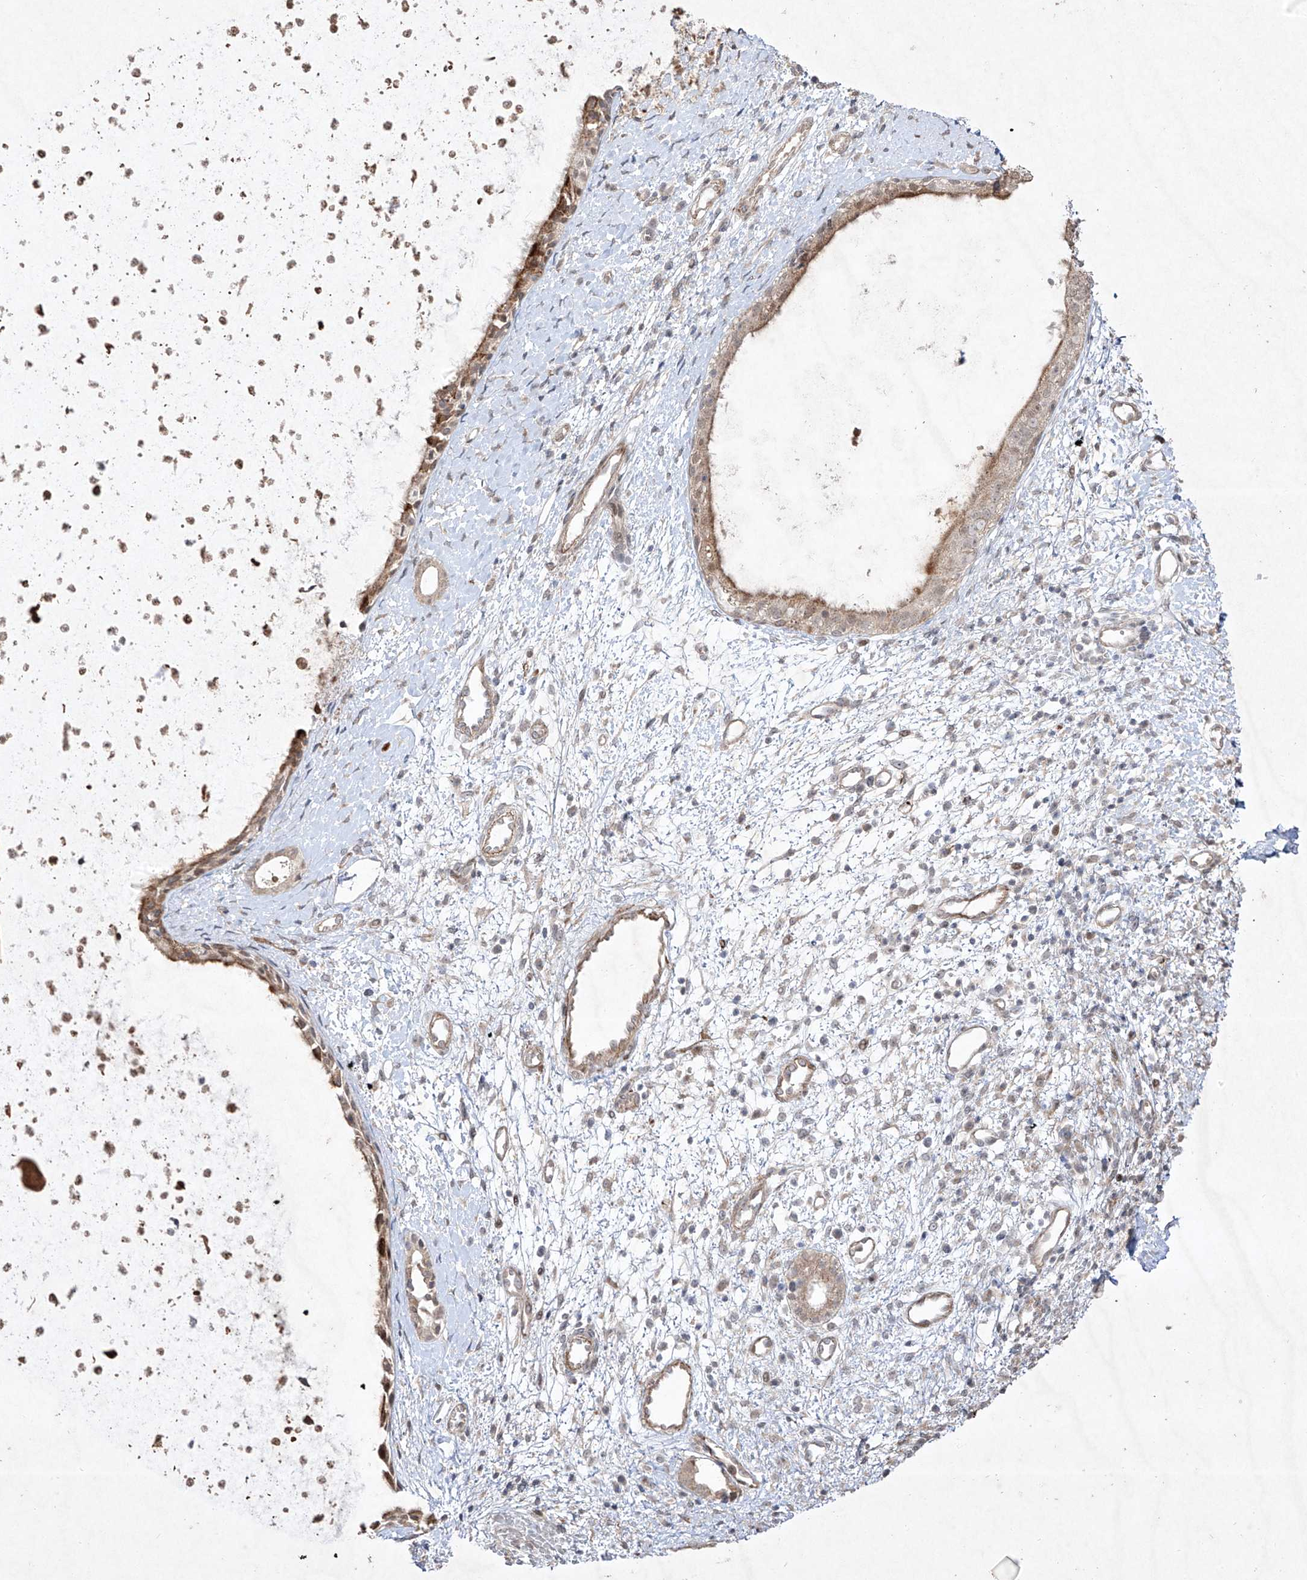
{"staining": {"intensity": "moderate", "quantity": "25%-75%", "location": "cytoplasmic/membranous,nuclear"}, "tissue": "nasopharynx", "cell_type": "Respiratory epithelial cells", "image_type": "normal", "snomed": [{"axis": "morphology", "description": "Normal tissue, NOS"}, {"axis": "topography", "description": "Nasopharynx"}], "caption": "The micrograph reveals a brown stain indicating the presence of a protein in the cytoplasmic/membranous,nuclear of respiratory epithelial cells in nasopharynx. Nuclei are stained in blue.", "gene": "KDM1B", "patient": {"sex": "male", "age": 22}}